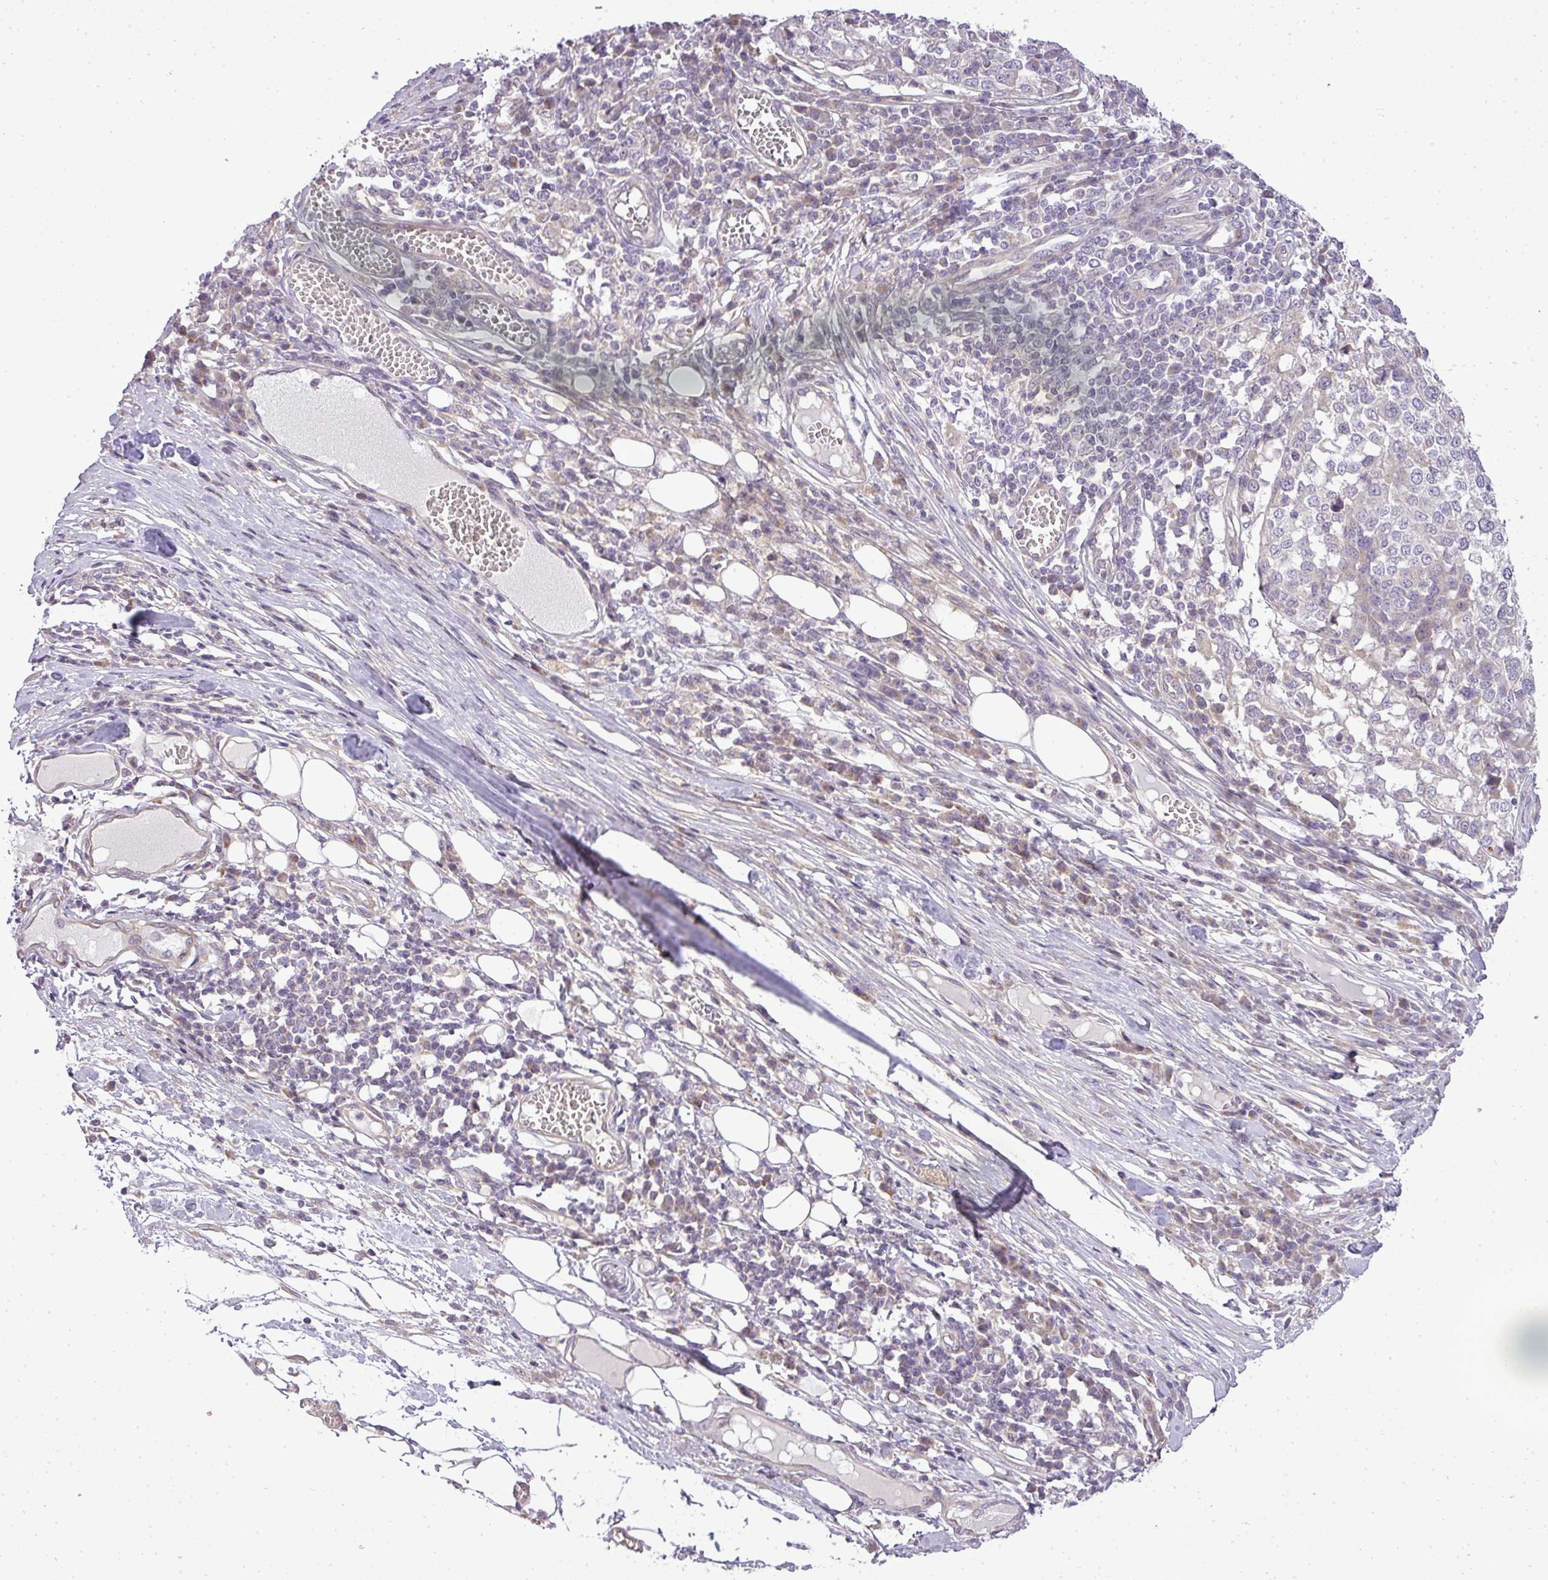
{"staining": {"intensity": "negative", "quantity": "none", "location": "none"}, "tissue": "melanoma", "cell_type": "Tumor cells", "image_type": "cancer", "snomed": [{"axis": "morphology", "description": "Malignant melanoma, Metastatic site"}, {"axis": "topography", "description": "Lymph node"}], "caption": "A photomicrograph of human malignant melanoma (metastatic site) is negative for staining in tumor cells.", "gene": "ZDHHC1", "patient": {"sex": "male", "age": 44}}